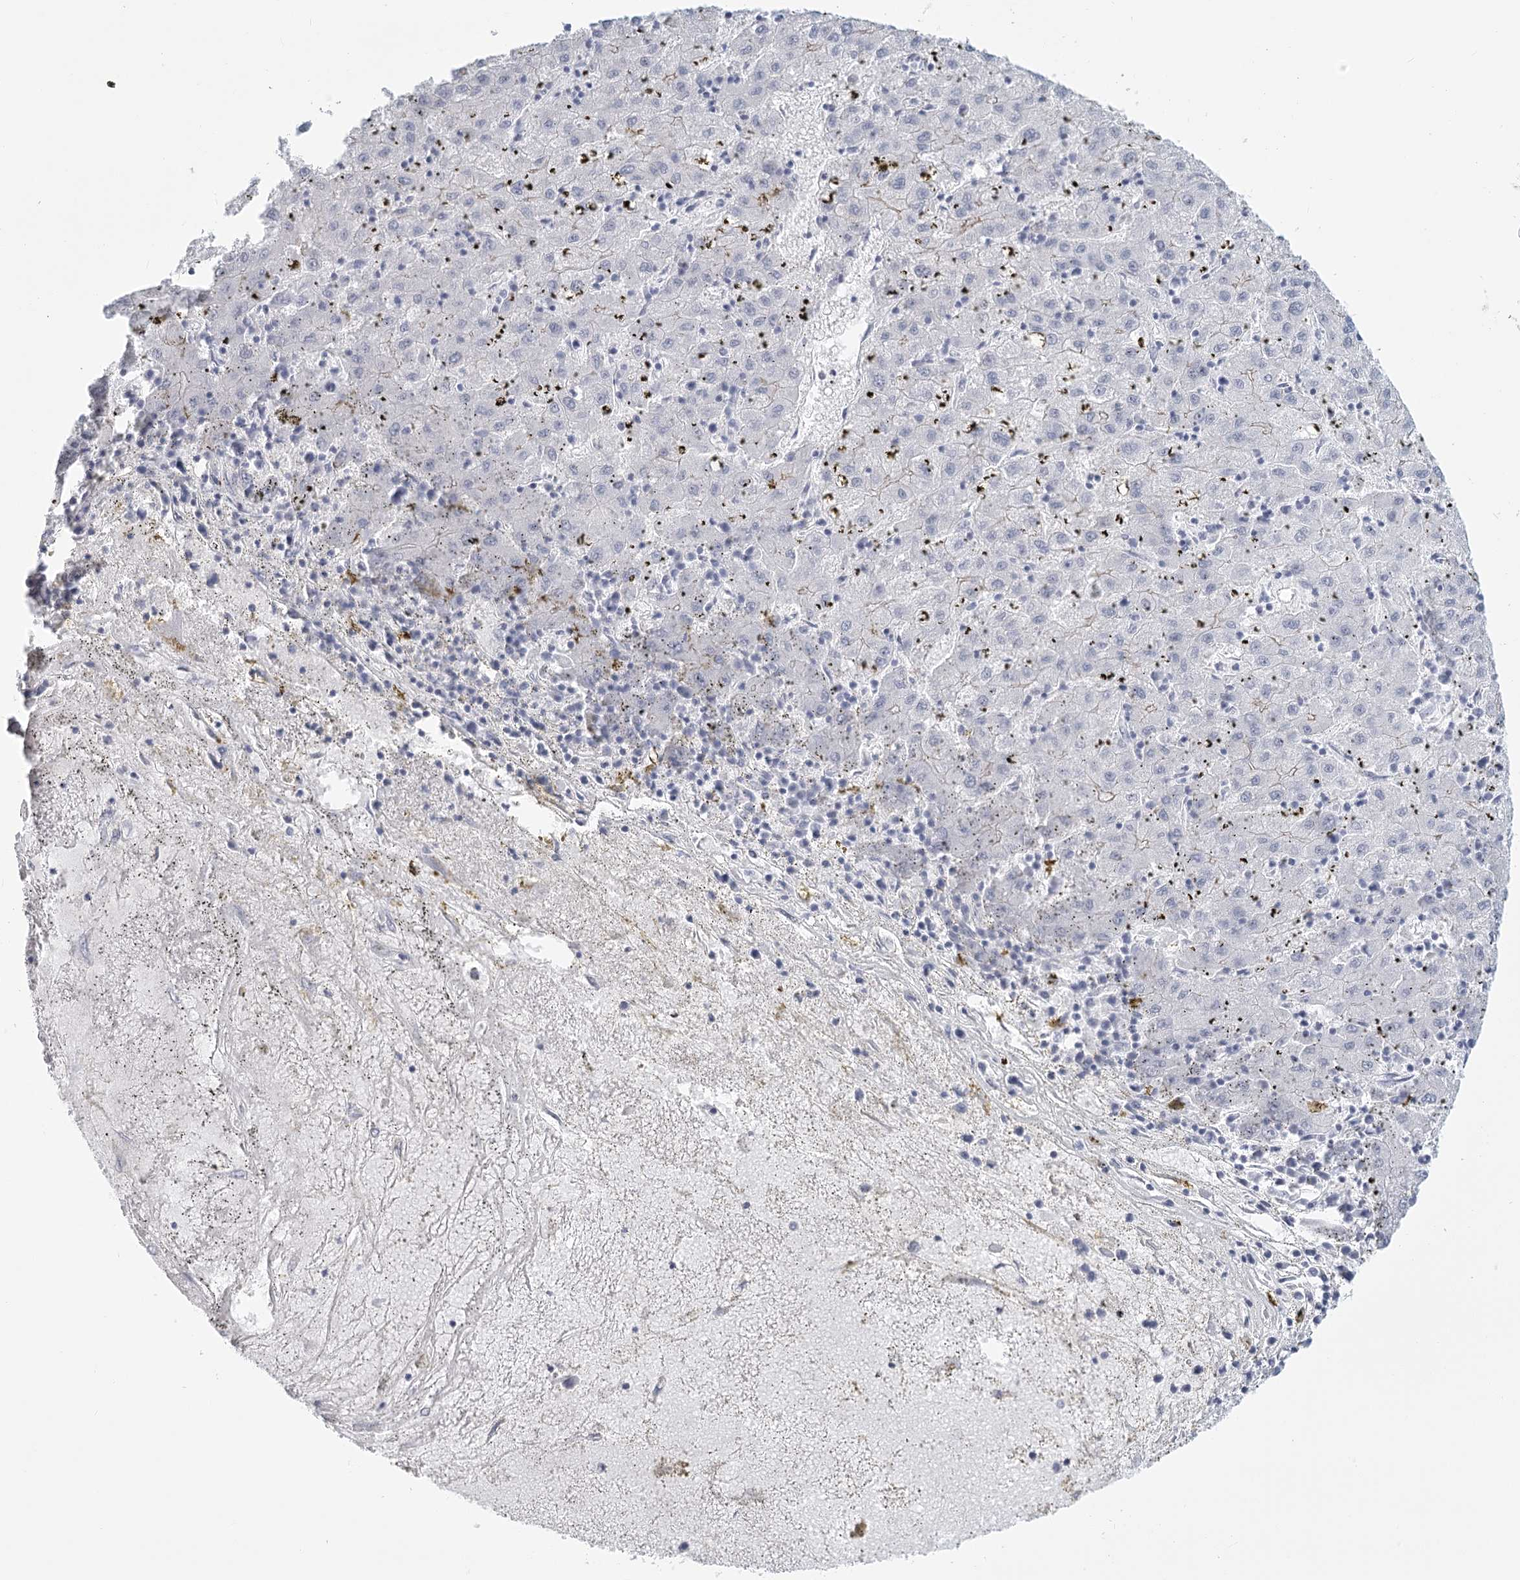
{"staining": {"intensity": "negative", "quantity": "none", "location": "none"}, "tissue": "liver cancer", "cell_type": "Tumor cells", "image_type": "cancer", "snomed": [{"axis": "morphology", "description": "Carcinoma, Hepatocellular, NOS"}, {"axis": "topography", "description": "Liver"}], "caption": "Immunohistochemistry micrograph of neoplastic tissue: liver cancer stained with DAB (3,3'-diaminobenzidine) shows no significant protein positivity in tumor cells.", "gene": "WNT8B", "patient": {"sex": "male", "age": 72}}